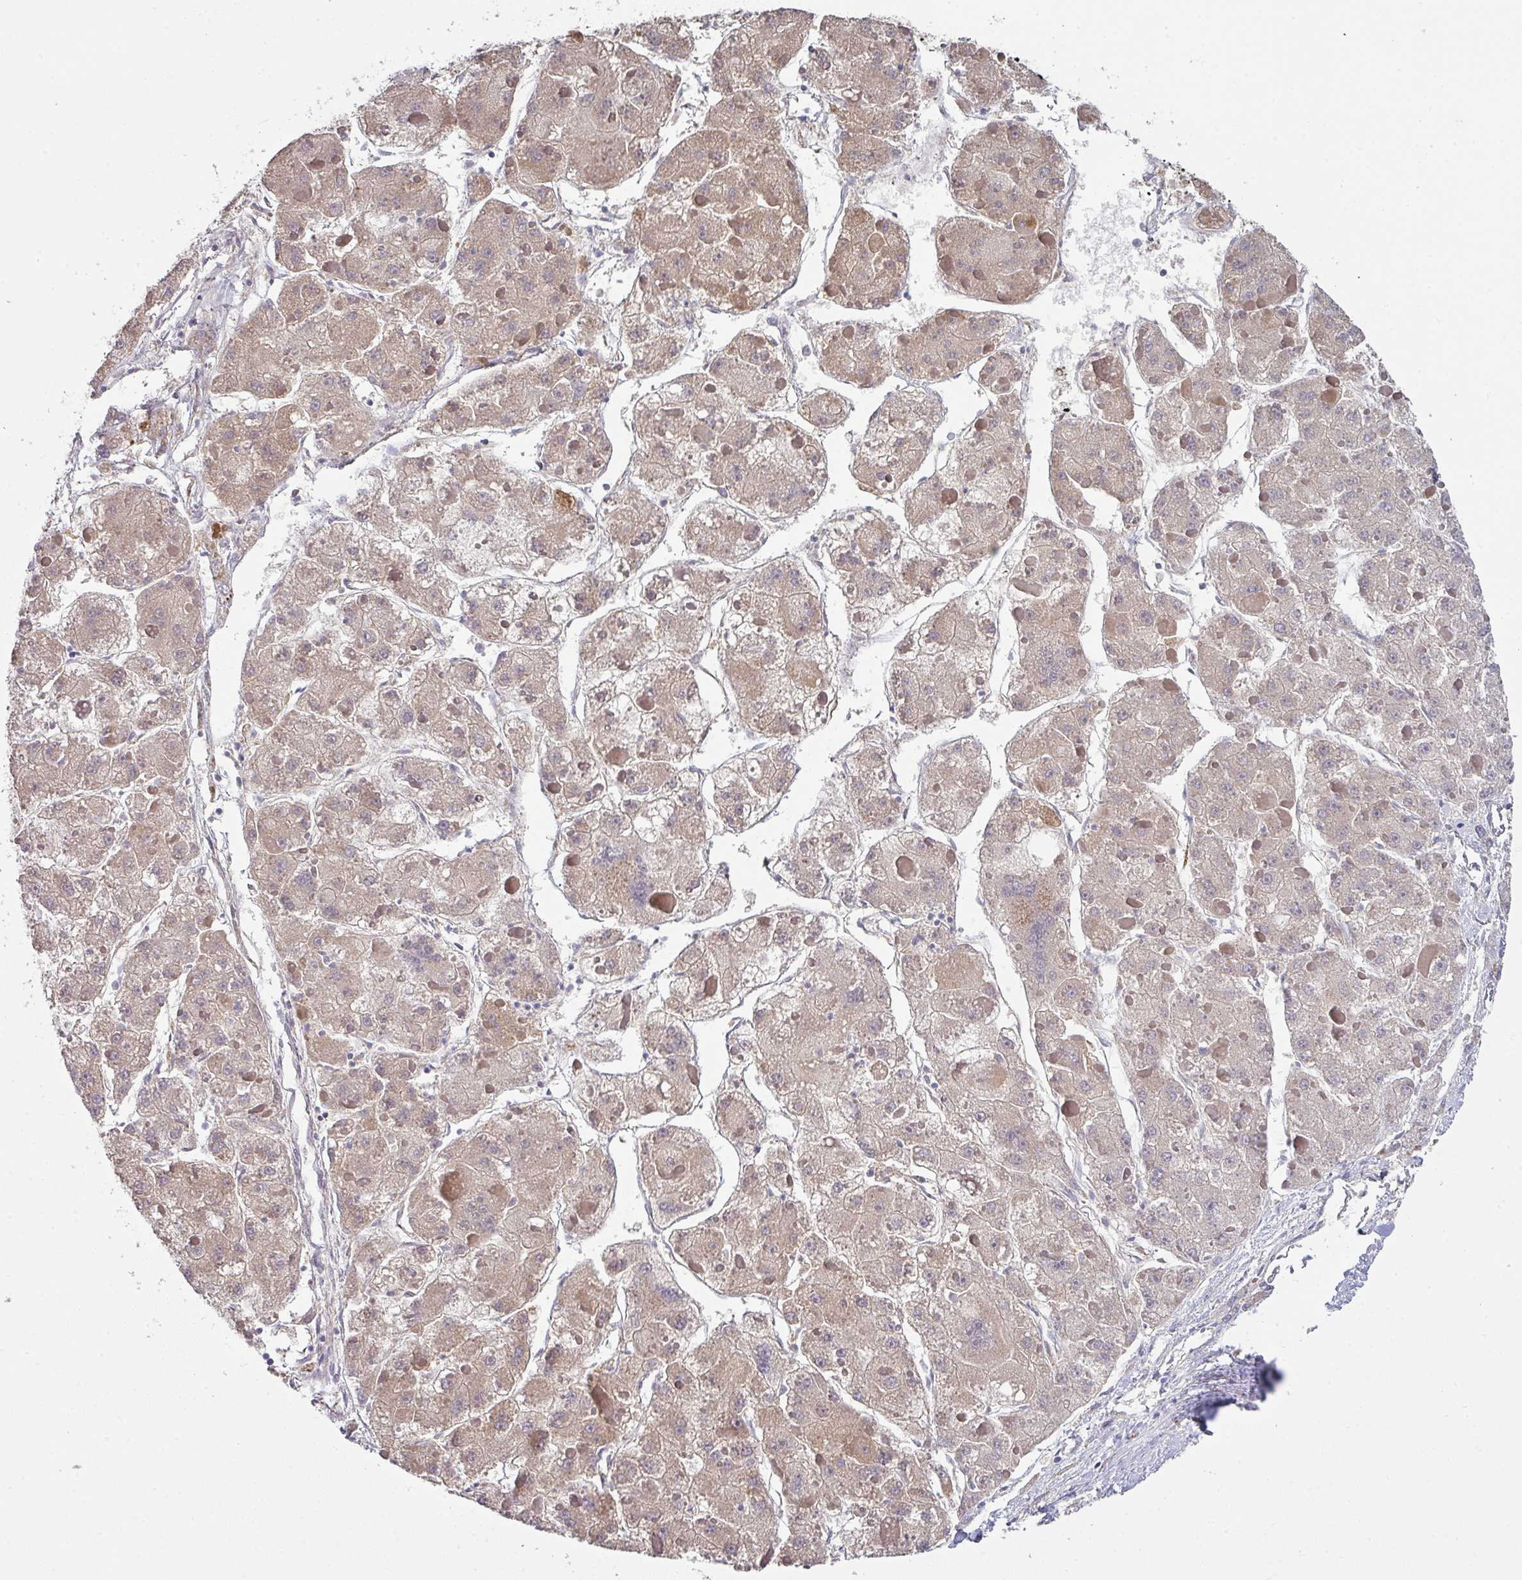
{"staining": {"intensity": "weak", "quantity": ">75%", "location": "cytoplasmic/membranous"}, "tissue": "liver cancer", "cell_type": "Tumor cells", "image_type": "cancer", "snomed": [{"axis": "morphology", "description": "Carcinoma, Hepatocellular, NOS"}, {"axis": "topography", "description": "Liver"}], "caption": "Brown immunohistochemical staining in liver cancer shows weak cytoplasmic/membranous staining in about >75% of tumor cells.", "gene": "ZNF268", "patient": {"sex": "female", "age": 73}}